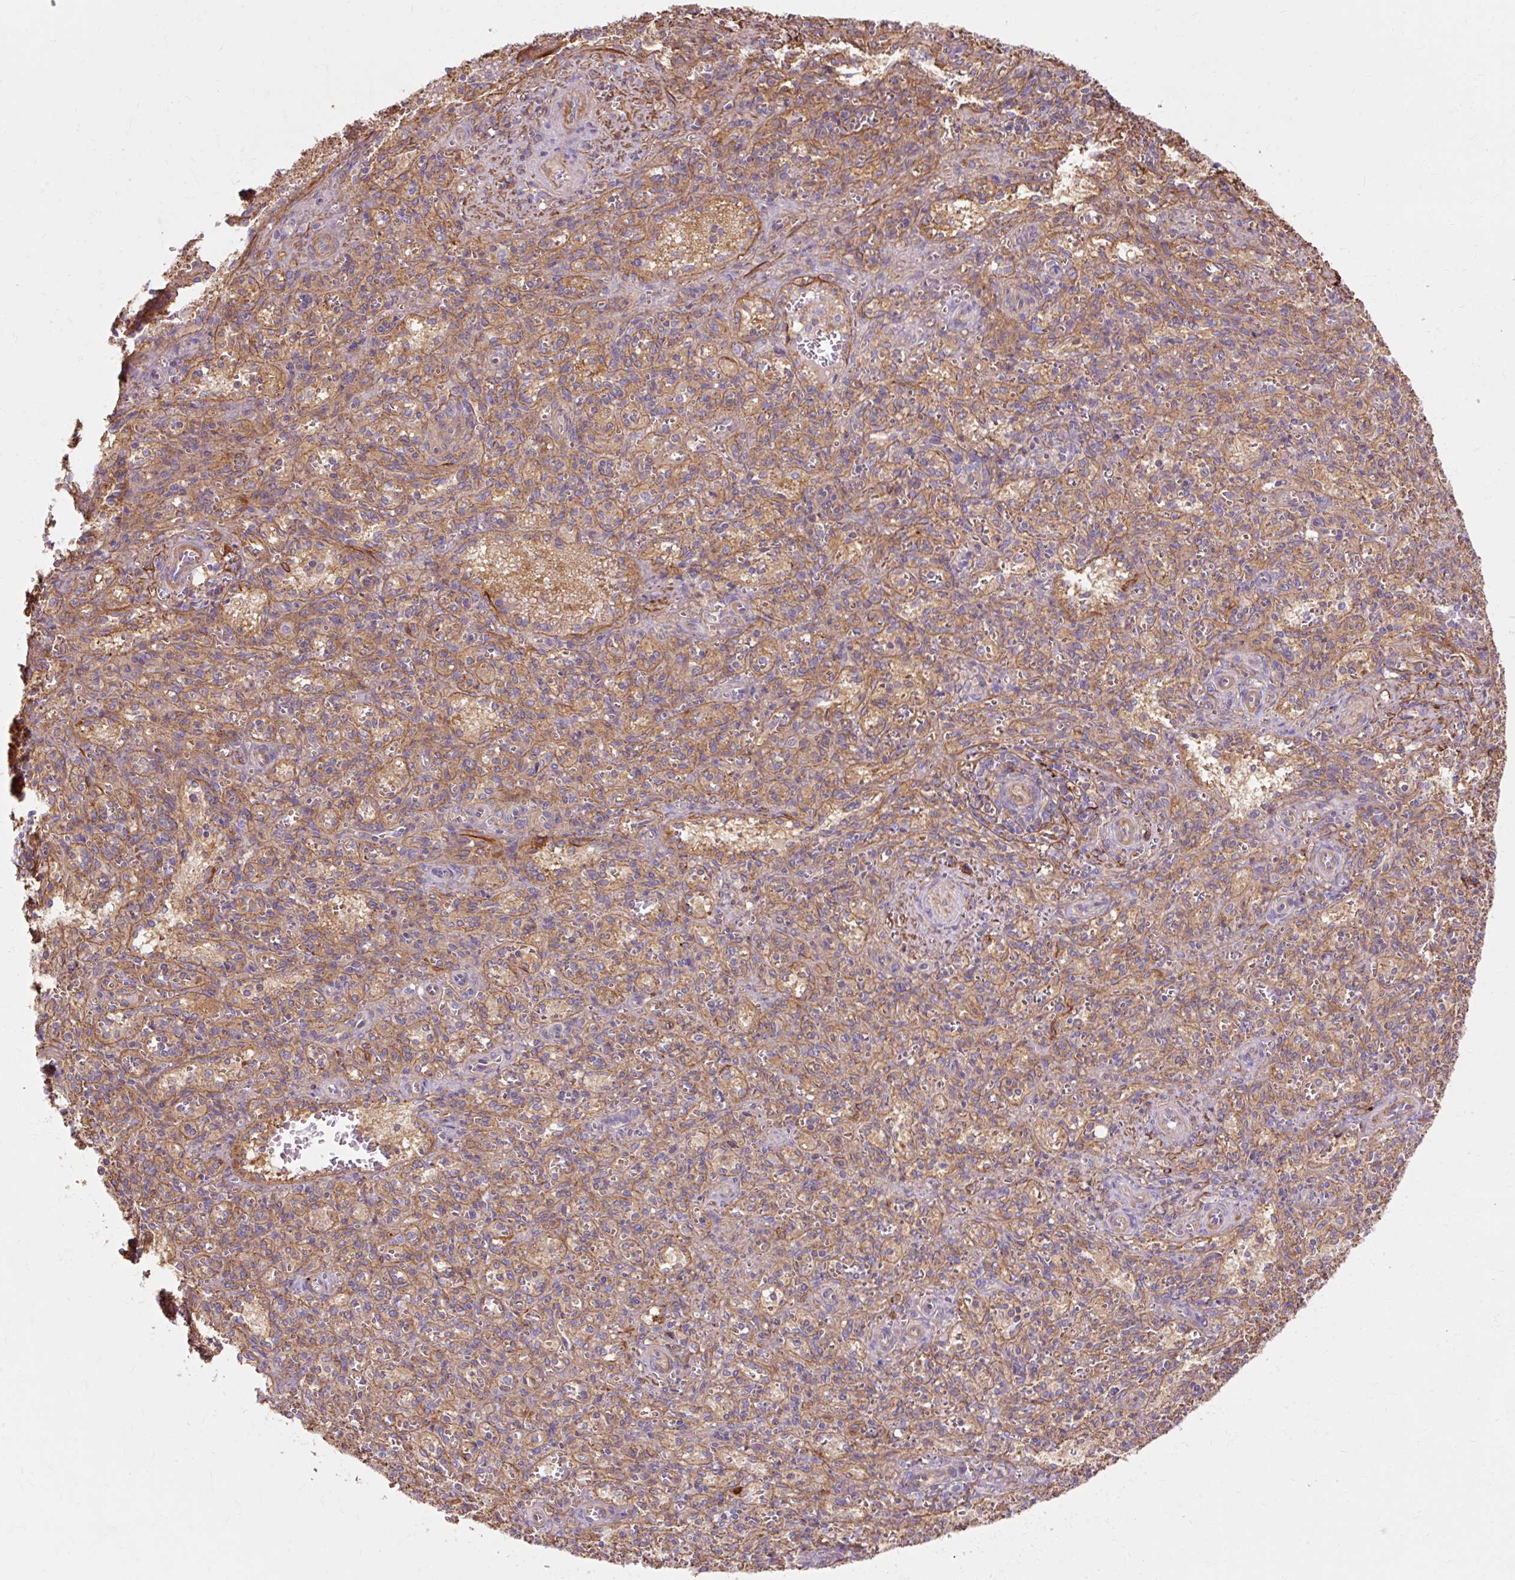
{"staining": {"intensity": "negative", "quantity": "none", "location": "none"}, "tissue": "spleen", "cell_type": "Cells in red pulp", "image_type": "normal", "snomed": [{"axis": "morphology", "description": "Normal tissue, NOS"}, {"axis": "topography", "description": "Spleen"}], "caption": "An IHC histopathology image of benign spleen is shown. There is no staining in cells in red pulp of spleen.", "gene": "TBC1D2B", "patient": {"sex": "female", "age": 26}}